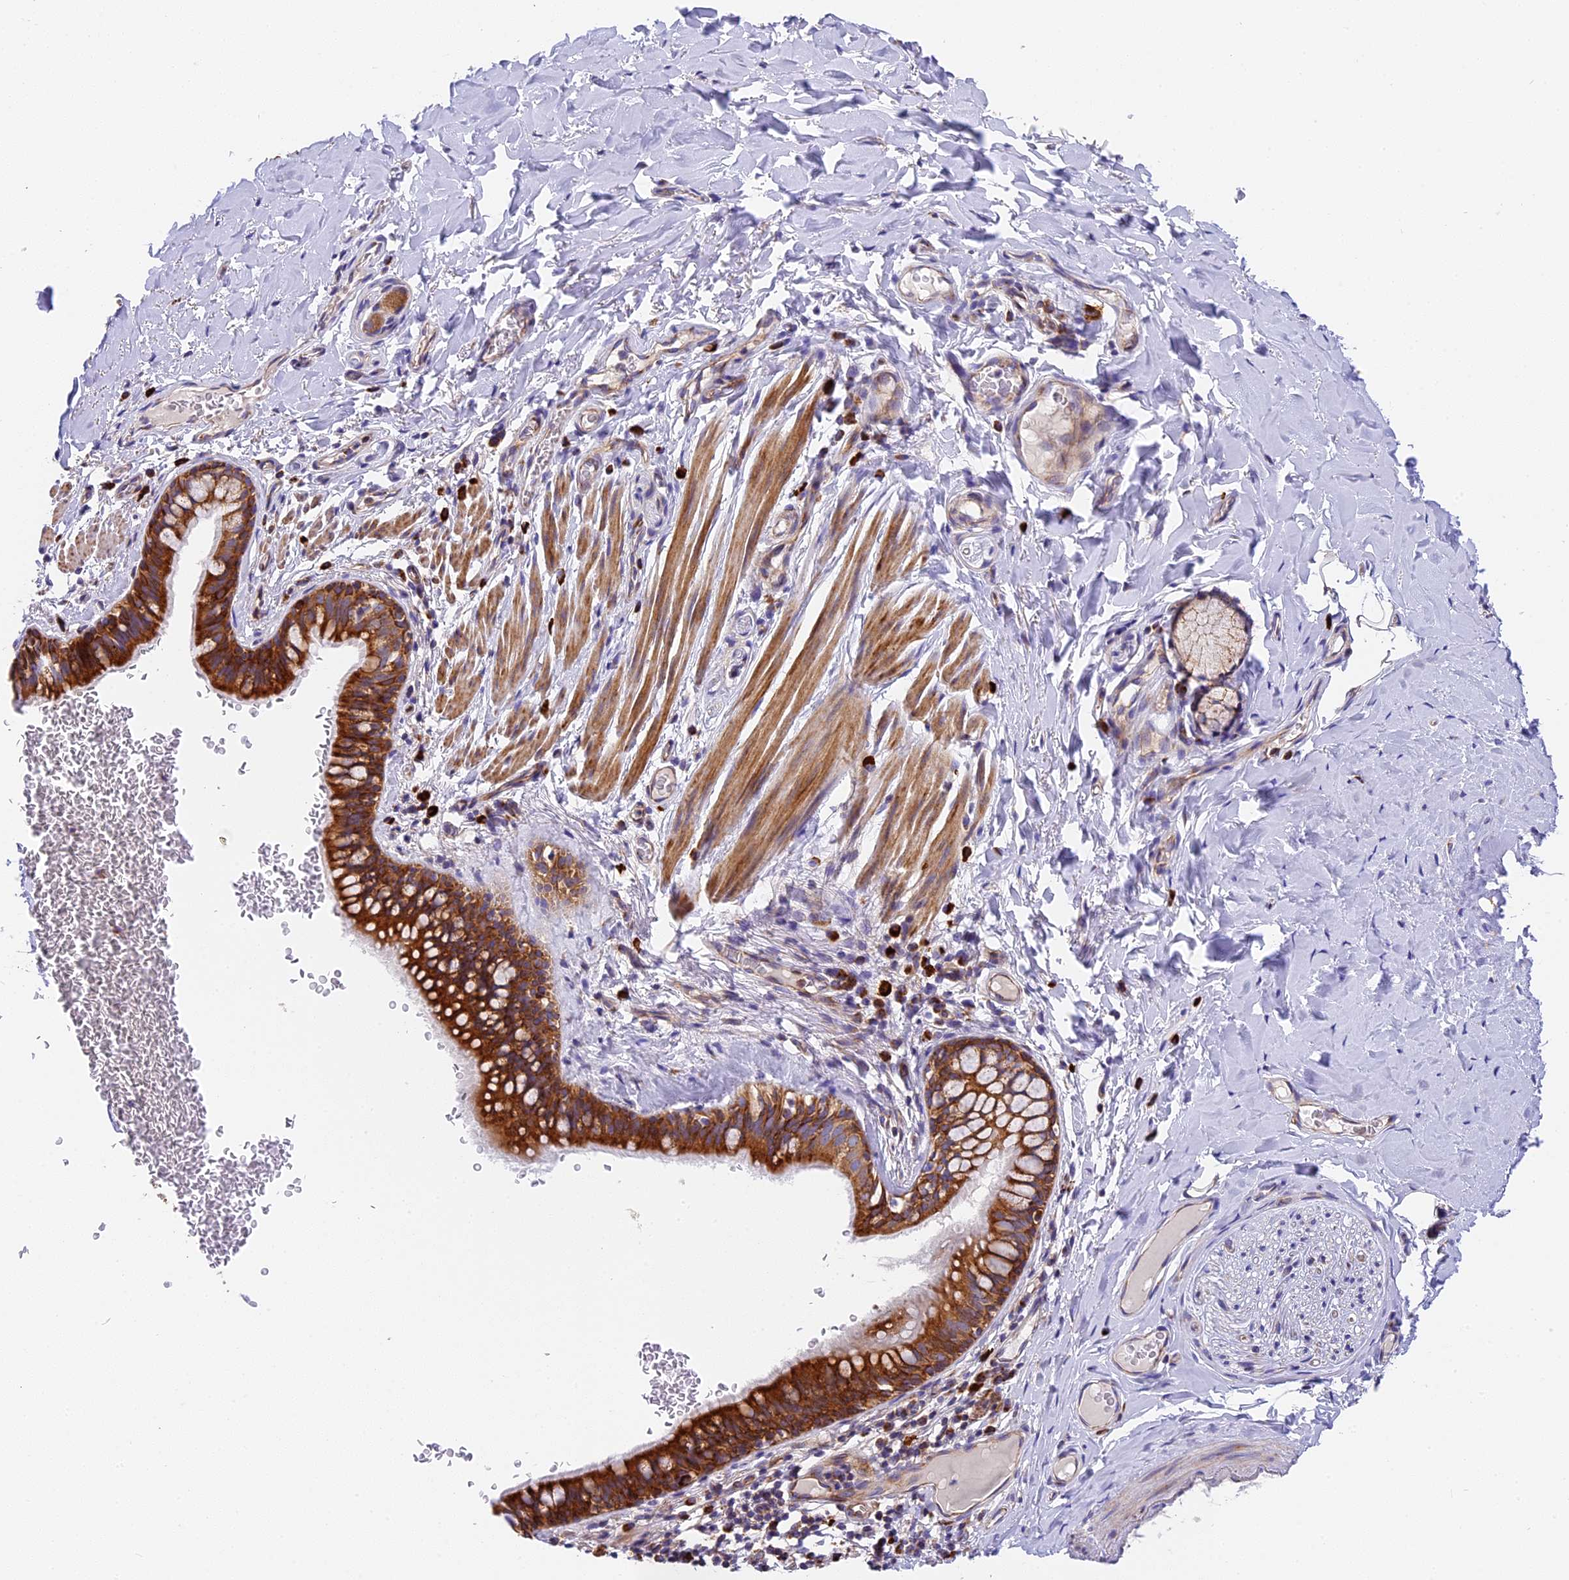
{"staining": {"intensity": "strong", "quantity": ">75%", "location": "cytoplasmic/membranous"}, "tissue": "bronchus", "cell_type": "Respiratory epithelial cells", "image_type": "normal", "snomed": [{"axis": "morphology", "description": "Normal tissue, NOS"}, {"axis": "topography", "description": "Cartilage tissue"}, {"axis": "topography", "description": "Bronchus"}], "caption": "Human bronchus stained with a brown dye displays strong cytoplasmic/membranous positive expression in about >75% of respiratory epithelial cells.", "gene": "MRAS", "patient": {"sex": "female", "age": 36}}